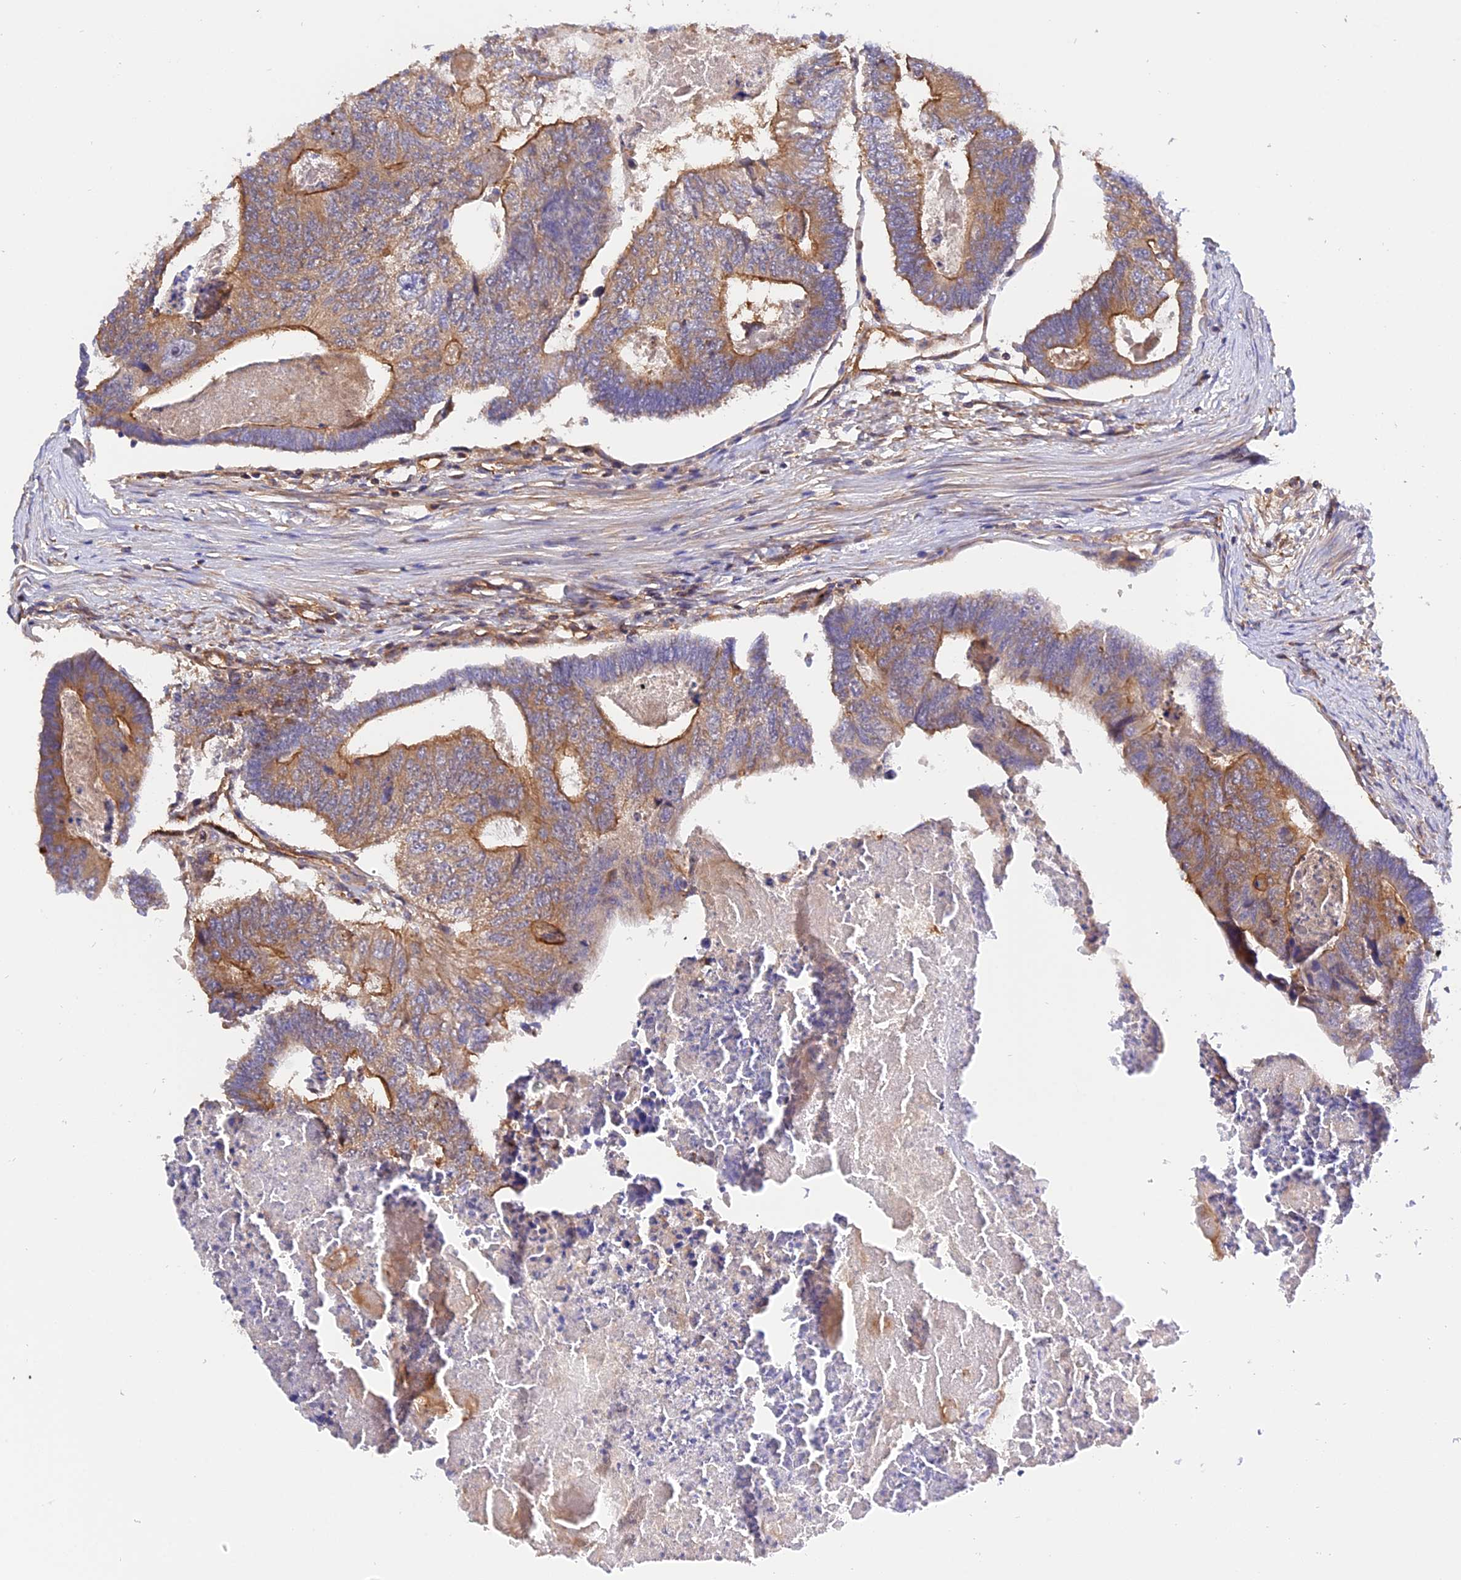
{"staining": {"intensity": "moderate", "quantity": ">75%", "location": "cytoplasmic/membranous"}, "tissue": "colorectal cancer", "cell_type": "Tumor cells", "image_type": "cancer", "snomed": [{"axis": "morphology", "description": "Adenocarcinoma, NOS"}, {"axis": "topography", "description": "Colon"}], "caption": "A brown stain labels moderate cytoplasmic/membranous expression of a protein in human colorectal cancer tumor cells. Ihc stains the protein in brown and the nuclei are stained blue.", "gene": "C5orf22", "patient": {"sex": "female", "age": 67}}